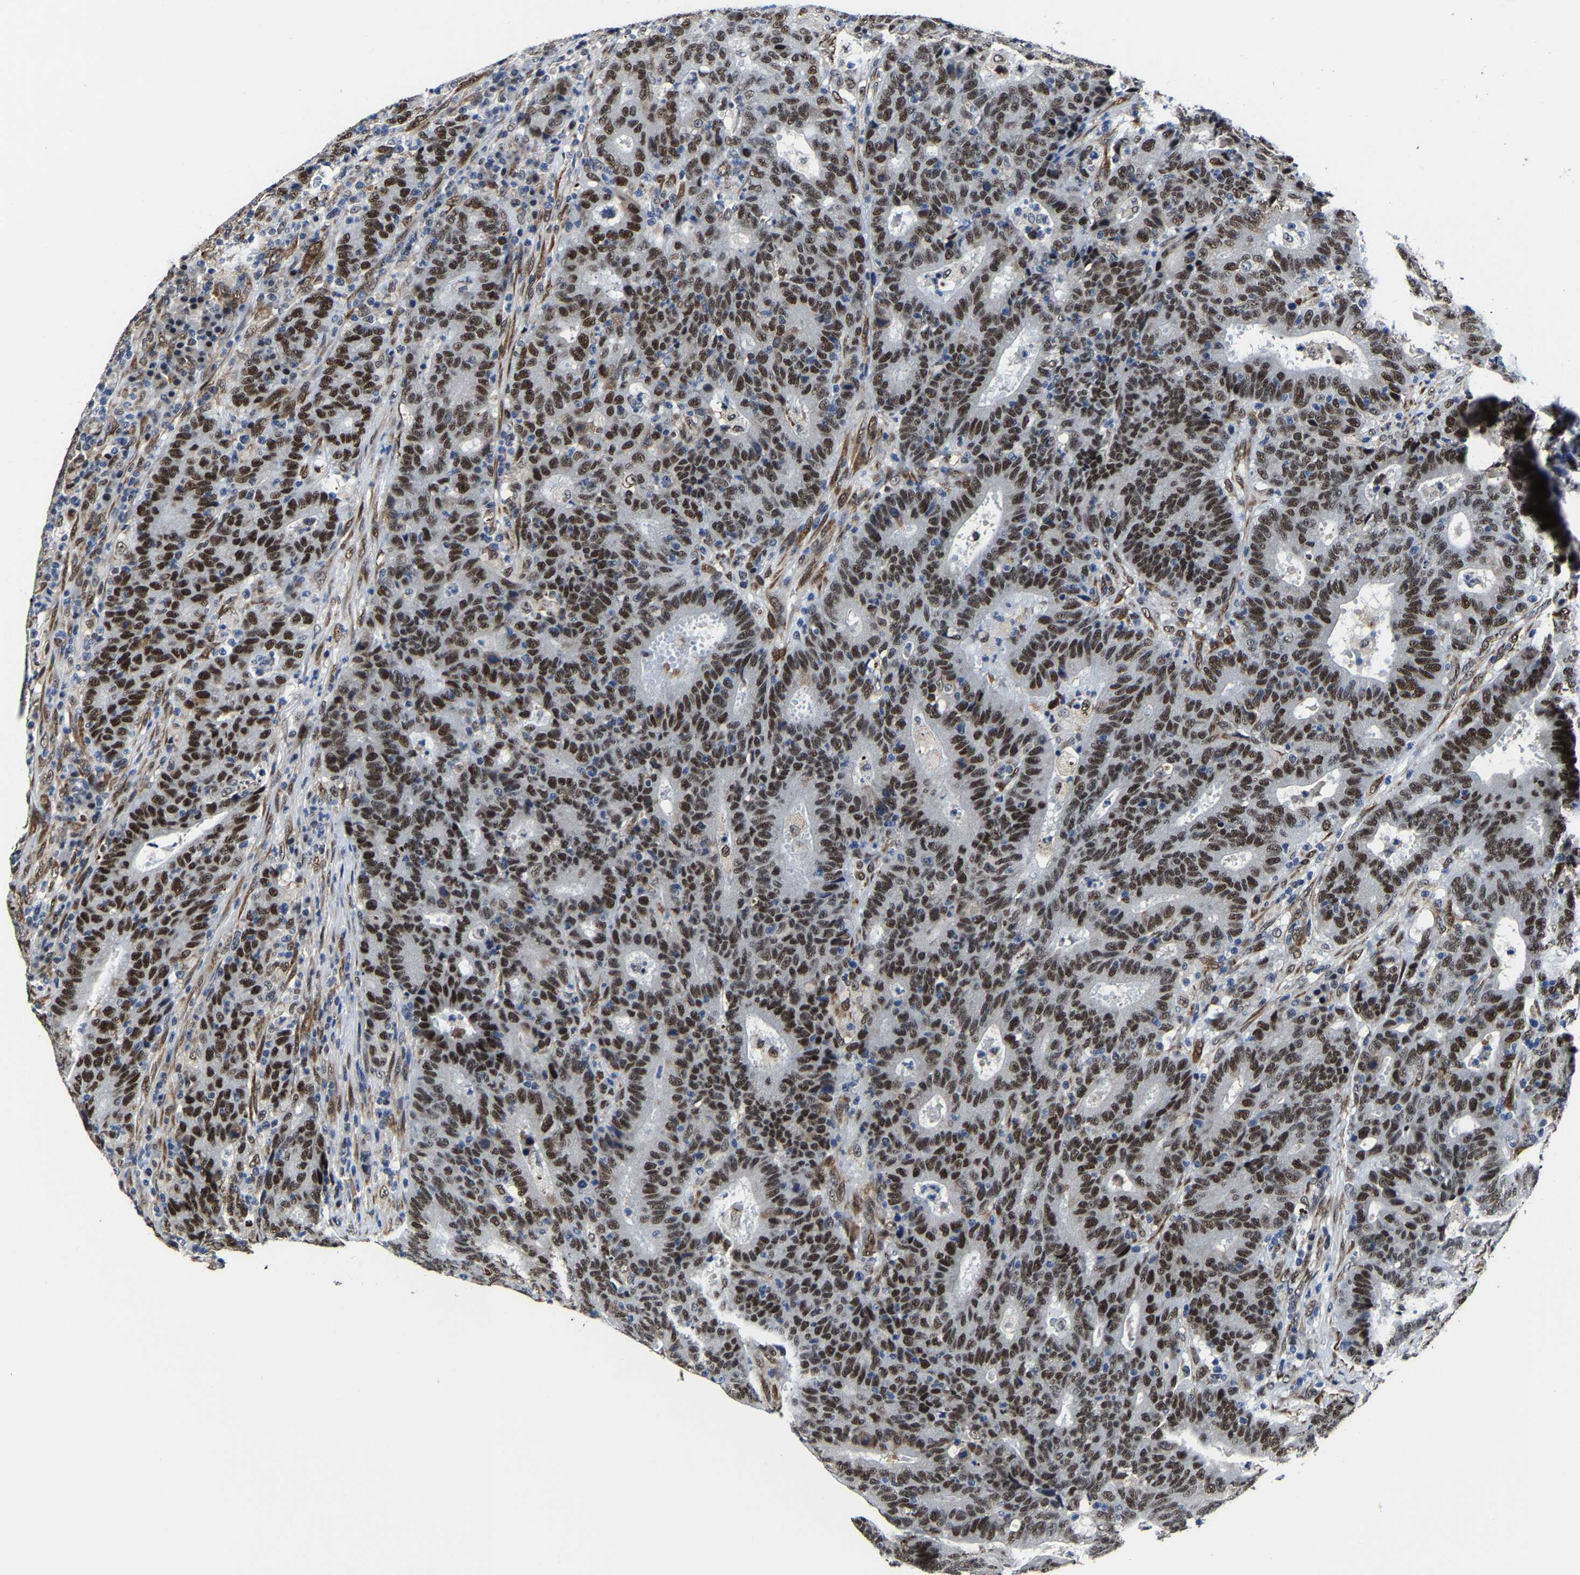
{"staining": {"intensity": "strong", "quantity": ">75%", "location": "nuclear"}, "tissue": "colorectal cancer", "cell_type": "Tumor cells", "image_type": "cancer", "snomed": [{"axis": "morphology", "description": "Adenocarcinoma, NOS"}, {"axis": "topography", "description": "Colon"}], "caption": "The photomicrograph reveals a brown stain indicating the presence of a protein in the nuclear of tumor cells in colorectal adenocarcinoma.", "gene": "METTL1", "patient": {"sex": "female", "age": 75}}